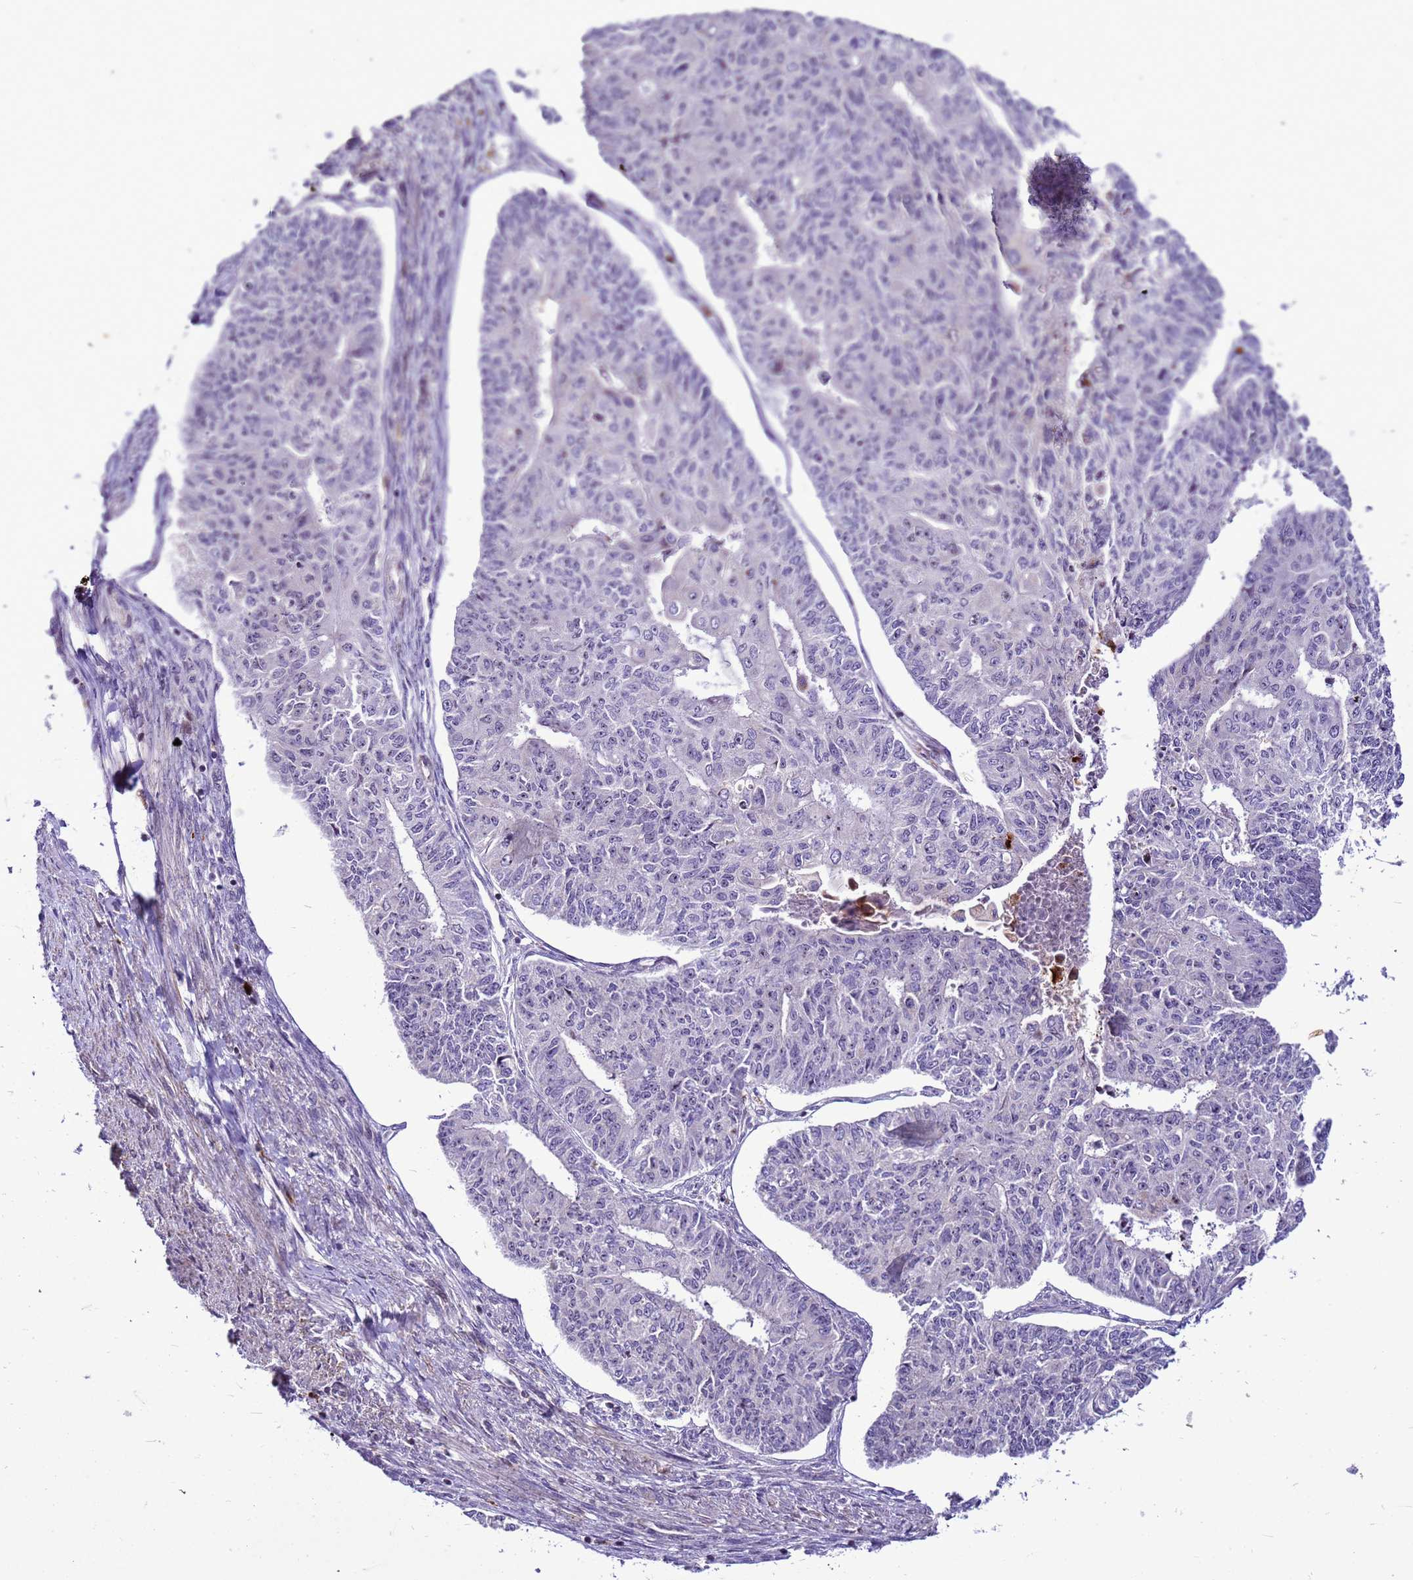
{"staining": {"intensity": "negative", "quantity": "none", "location": "none"}, "tissue": "endometrial cancer", "cell_type": "Tumor cells", "image_type": "cancer", "snomed": [{"axis": "morphology", "description": "Adenocarcinoma, NOS"}, {"axis": "topography", "description": "Endometrium"}], "caption": "IHC of endometrial adenocarcinoma shows no positivity in tumor cells.", "gene": "VPS4B", "patient": {"sex": "female", "age": 32}}